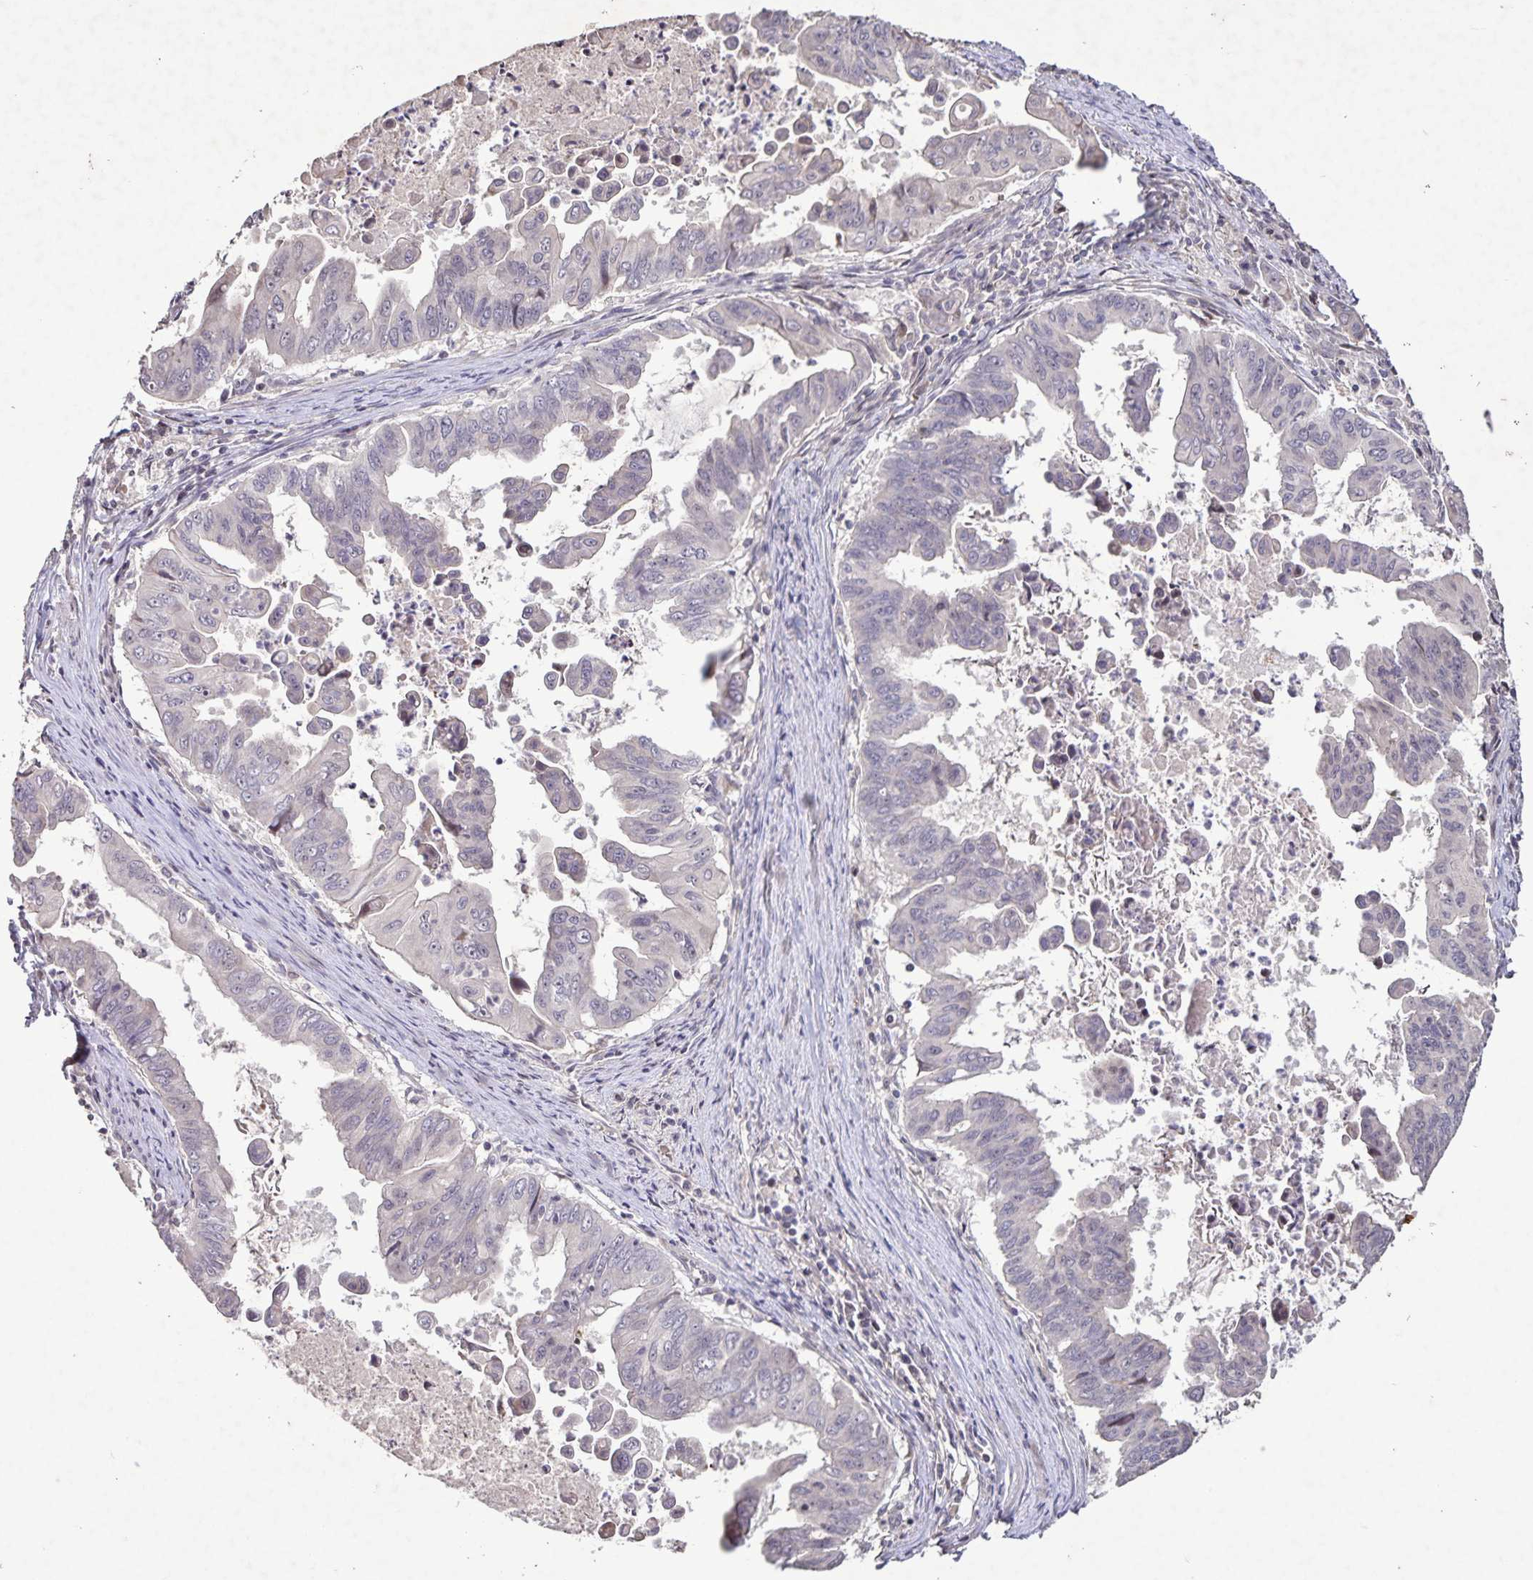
{"staining": {"intensity": "negative", "quantity": "none", "location": "none"}, "tissue": "stomach cancer", "cell_type": "Tumor cells", "image_type": "cancer", "snomed": [{"axis": "morphology", "description": "Adenocarcinoma, NOS"}, {"axis": "topography", "description": "Stomach, upper"}], "caption": "High power microscopy micrograph of an immunohistochemistry (IHC) photomicrograph of adenocarcinoma (stomach), revealing no significant staining in tumor cells.", "gene": "GDF2", "patient": {"sex": "male", "age": 80}}